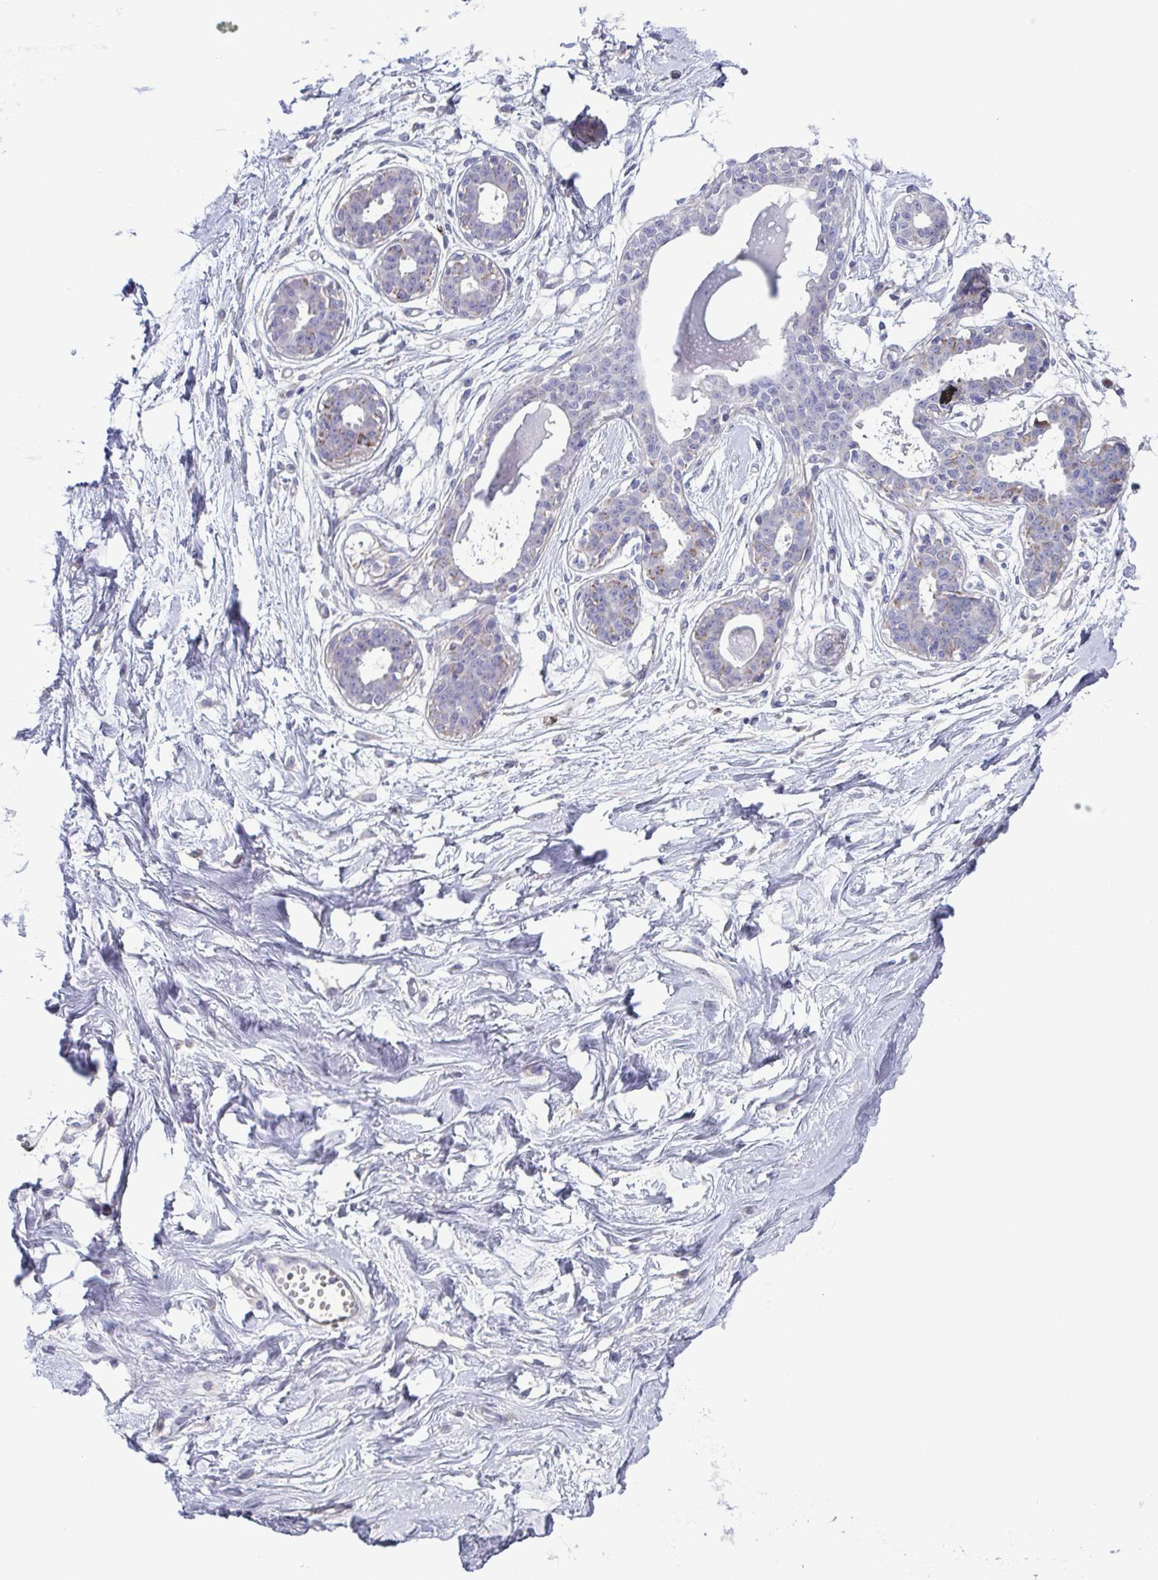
{"staining": {"intensity": "negative", "quantity": "none", "location": "none"}, "tissue": "breast", "cell_type": "Adipocytes", "image_type": "normal", "snomed": [{"axis": "morphology", "description": "Normal tissue, NOS"}, {"axis": "topography", "description": "Breast"}], "caption": "IHC image of unremarkable breast stained for a protein (brown), which shows no expression in adipocytes. (Immunohistochemistry, brightfield microscopy, high magnification).", "gene": "GLDC", "patient": {"sex": "female", "age": 45}}